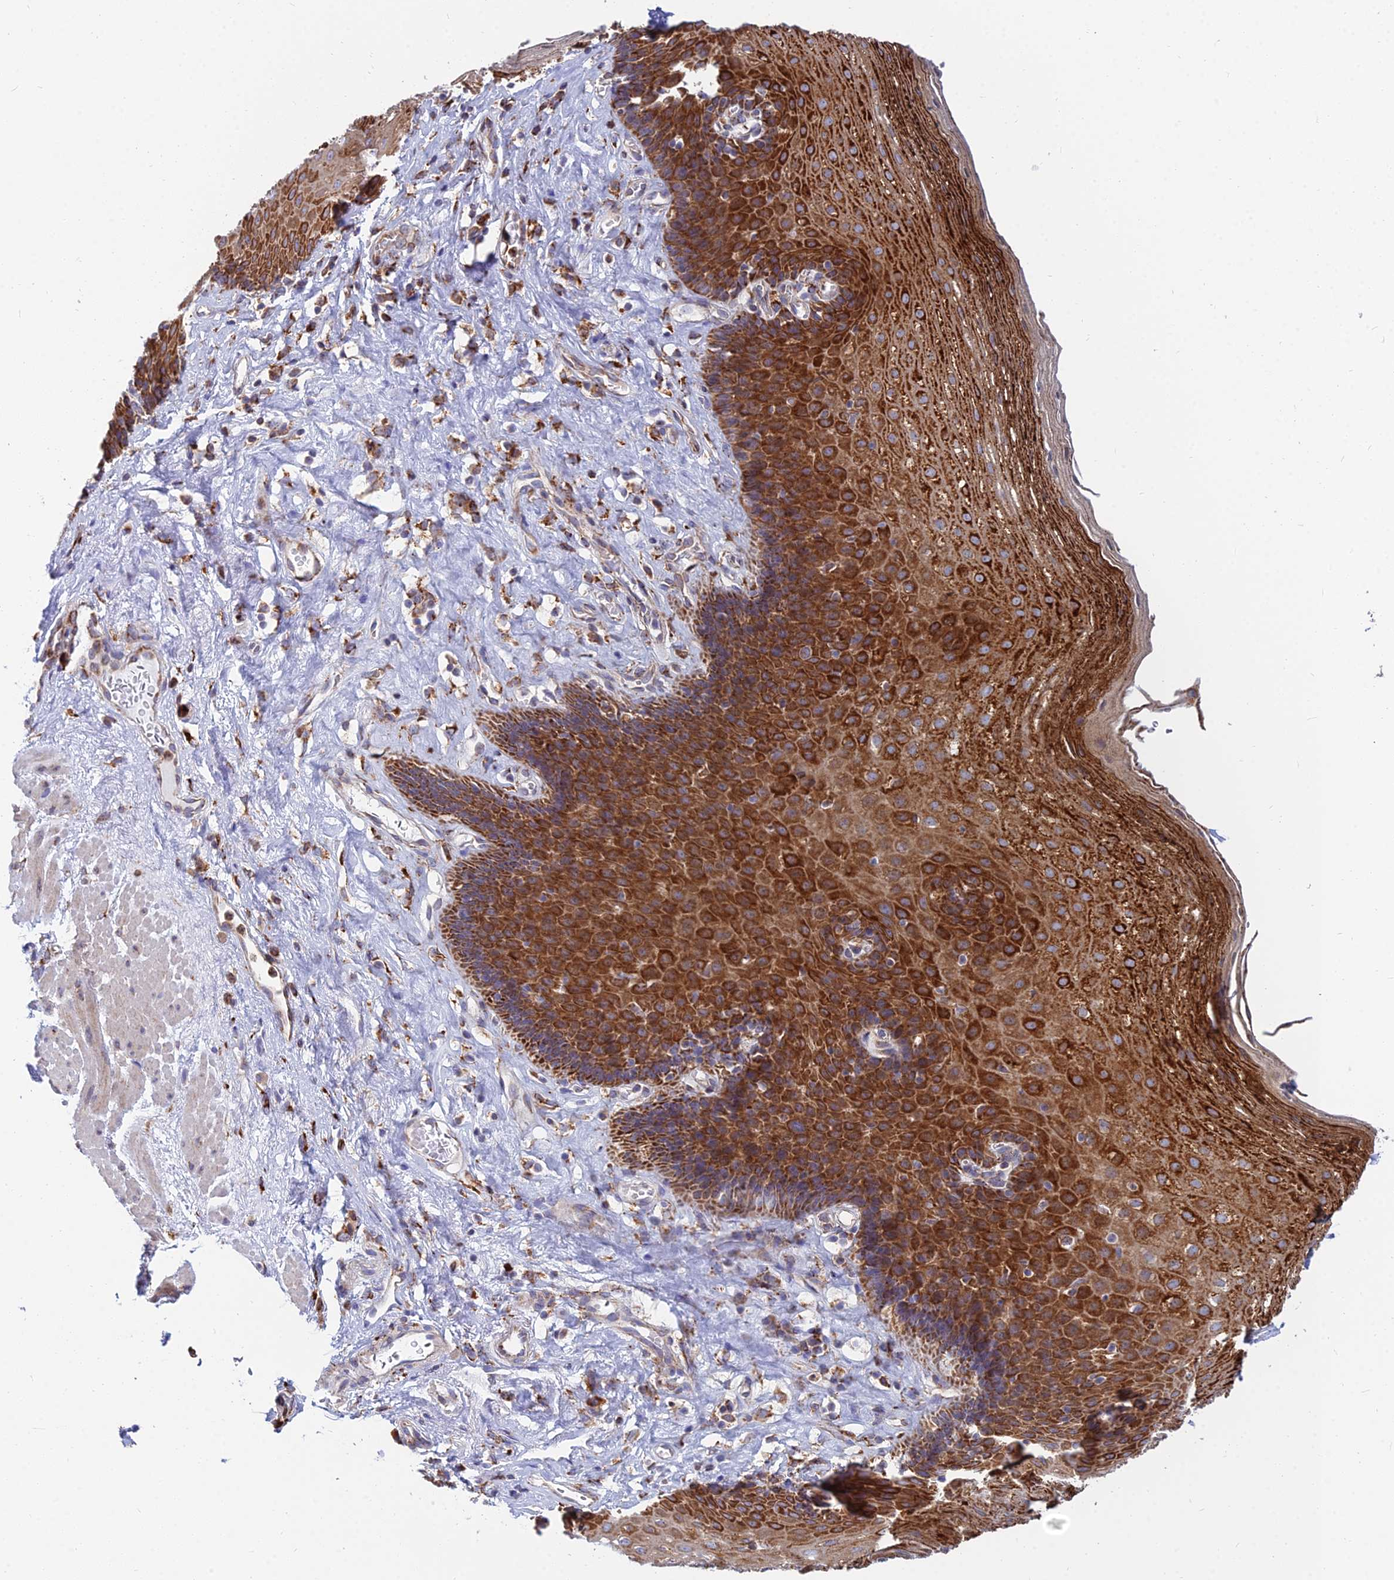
{"staining": {"intensity": "strong", "quantity": ">75%", "location": "cytoplasmic/membranous"}, "tissue": "esophagus", "cell_type": "Squamous epithelial cells", "image_type": "normal", "snomed": [{"axis": "morphology", "description": "Normal tissue, NOS"}, {"axis": "topography", "description": "Esophagus"}], "caption": "Protein analysis of normal esophagus demonstrates strong cytoplasmic/membranous positivity in approximately >75% of squamous epithelial cells. The protein of interest is shown in brown color, while the nuclei are stained blue.", "gene": "CCT6A", "patient": {"sex": "female", "age": 66}}